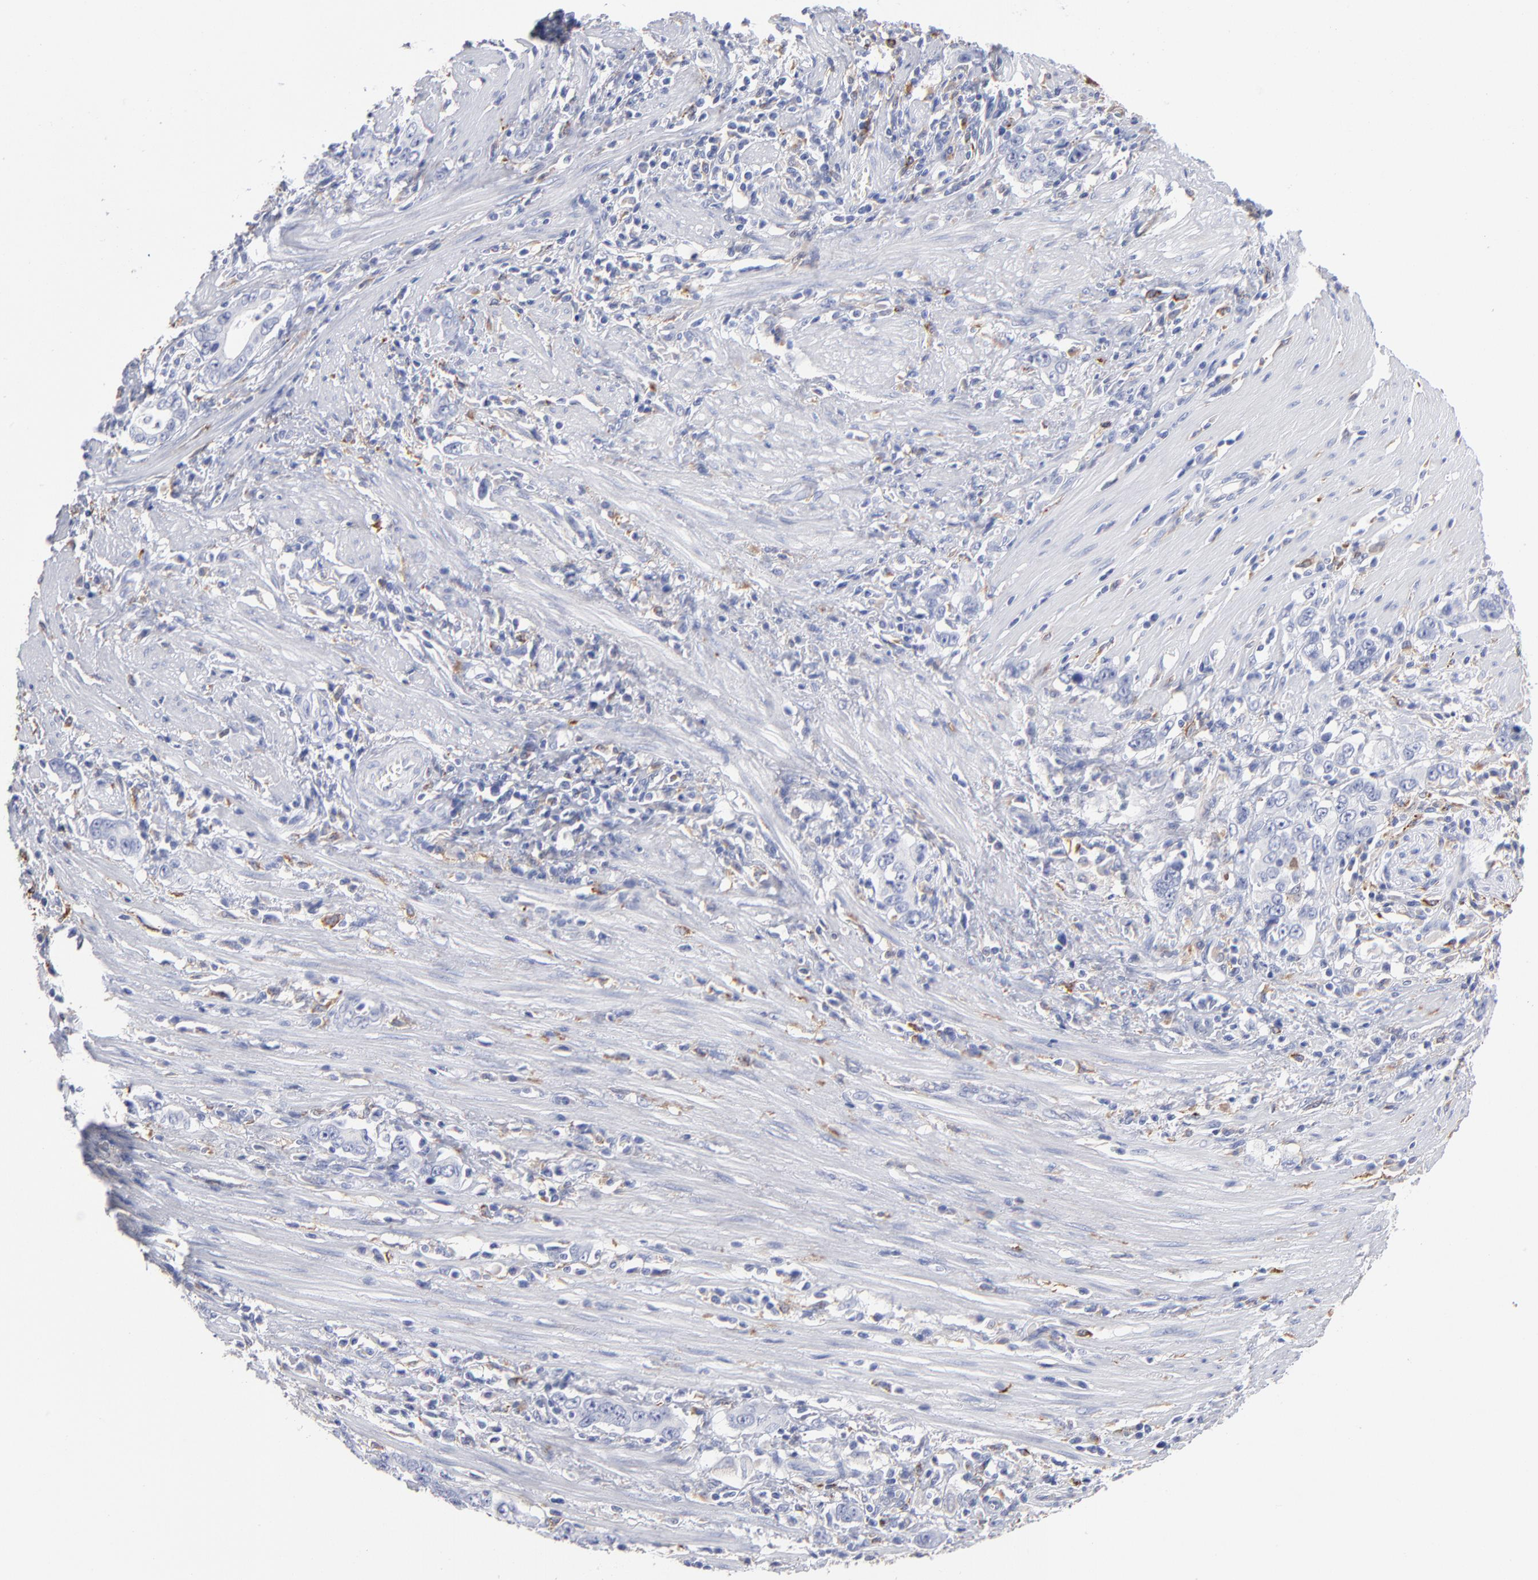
{"staining": {"intensity": "negative", "quantity": "none", "location": "none"}, "tissue": "stomach cancer", "cell_type": "Tumor cells", "image_type": "cancer", "snomed": [{"axis": "morphology", "description": "Adenocarcinoma, NOS"}, {"axis": "topography", "description": "Stomach, lower"}], "caption": "This is an immunohistochemistry (IHC) photomicrograph of human stomach cancer. There is no positivity in tumor cells.", "gene": "CD180", "patient": {"sex": "female", "age": 72}}